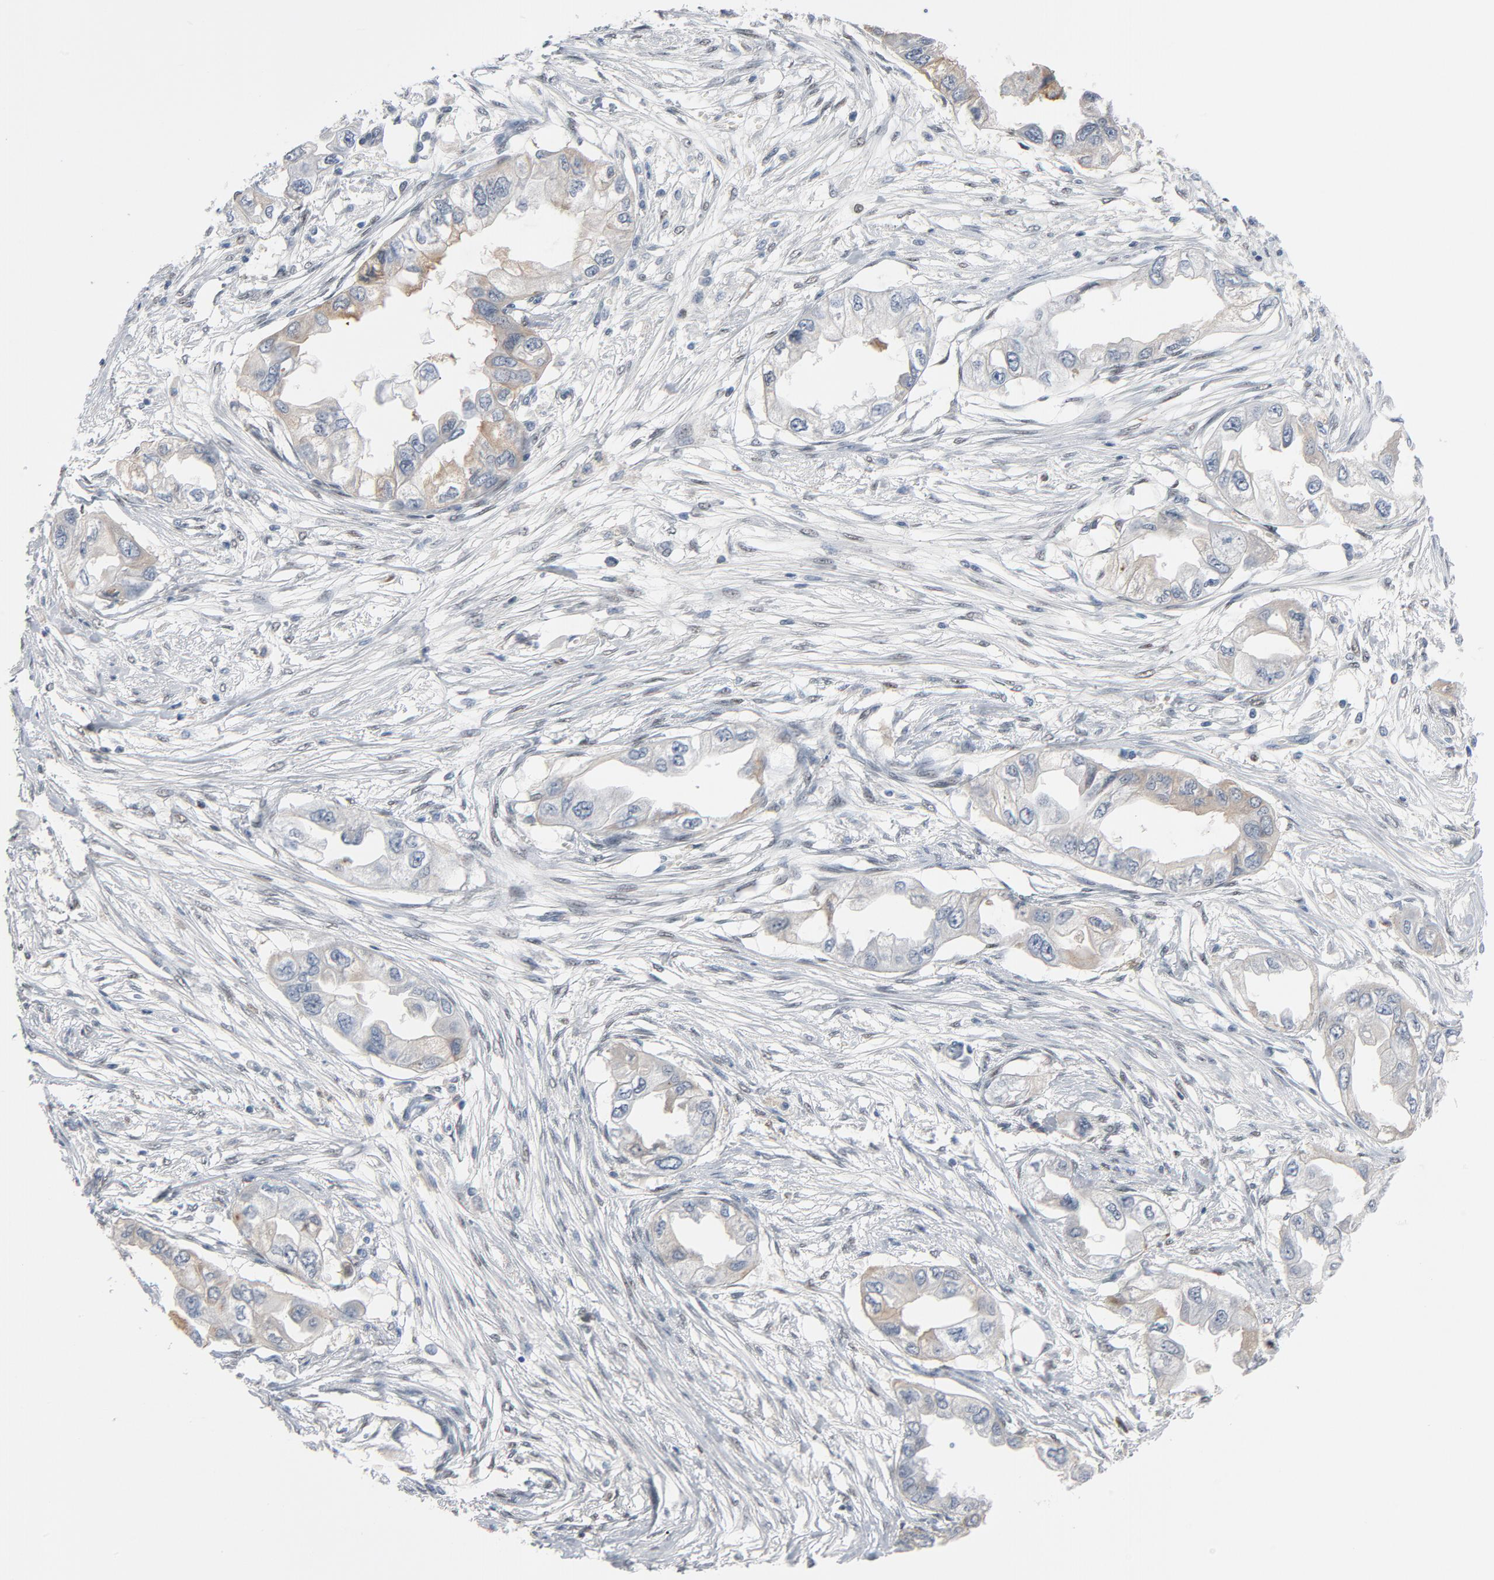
{"staining": {"intensity": "negative", "quantity": "none", "location": "none"}, "tissue": "endometrial cancer", "cell_type": "Tumor cells", "image_type": "cancer", "snomed": [{"axis": "morphology", "description": "Adenocarcinoma, NOS"}, {"axis": "topography", "description": "Endometrium"}], "caption": "Adenocarcinoma (endometrial) was stained to show a protein in brown. There is no significant expression in tumor cells.", "gene": "FOXP1", "patient": {"sex": "female", "age": 67}}